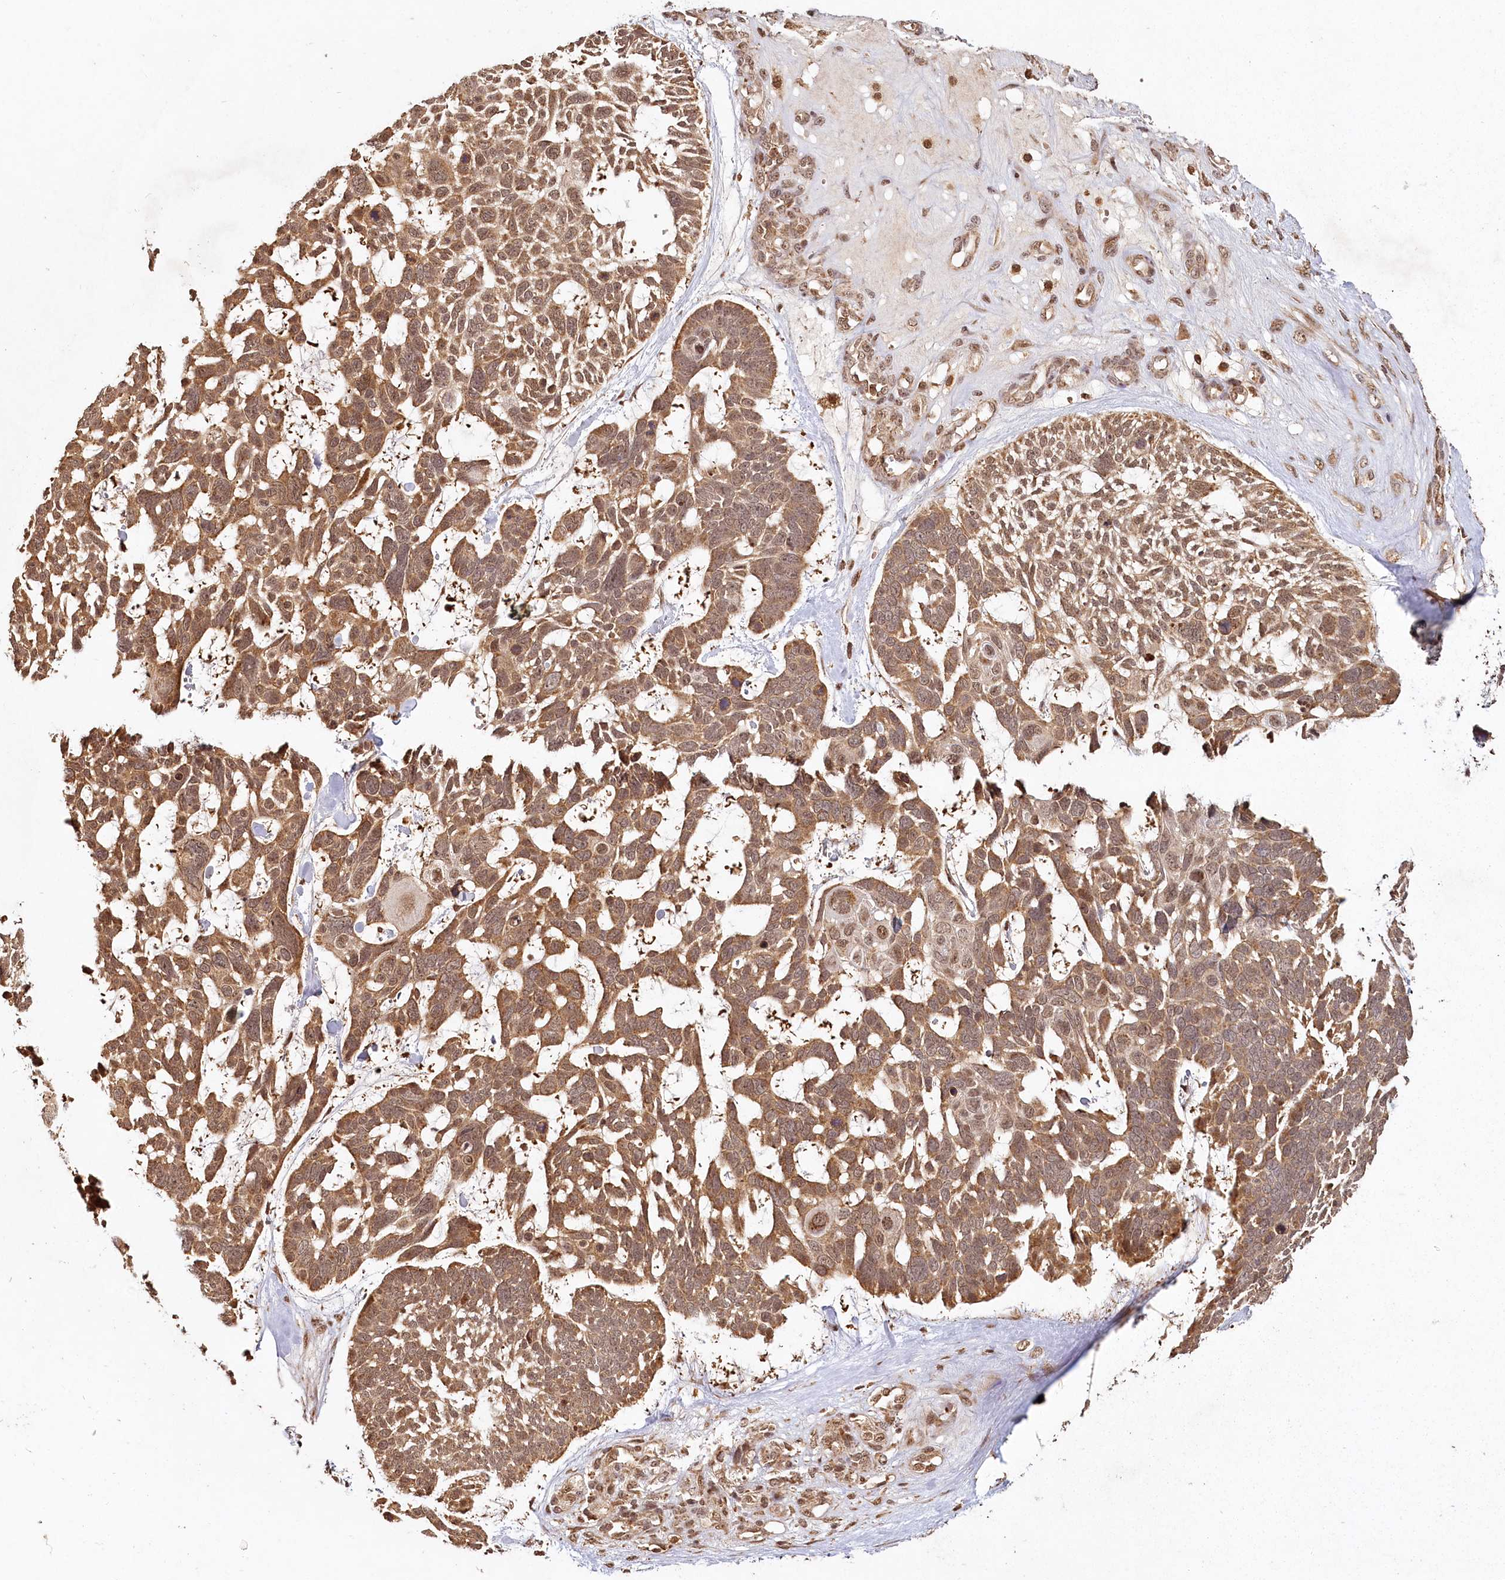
{"staining": {"intensity": "moderate", "quantity": ">75%", "location": "cytoplasmic/membranous"}, "tissue": "skin cancer", "cell_type": "Tumor cells", "image_type": "cancer", "snomed": [{"axis": "morphology", "description": "Basal cell carcinoma"}, {"axis": "topography", "description": "Skin"}], "caption": "Immunohistochemistry of human skin basal cell carcinoma exhibits medium levels of moderate cytoplasmic/membranous staining in approximately >75% of tumor cells.", "gene": "MICU1", "patient": {"sex": "male", "age": 88}}